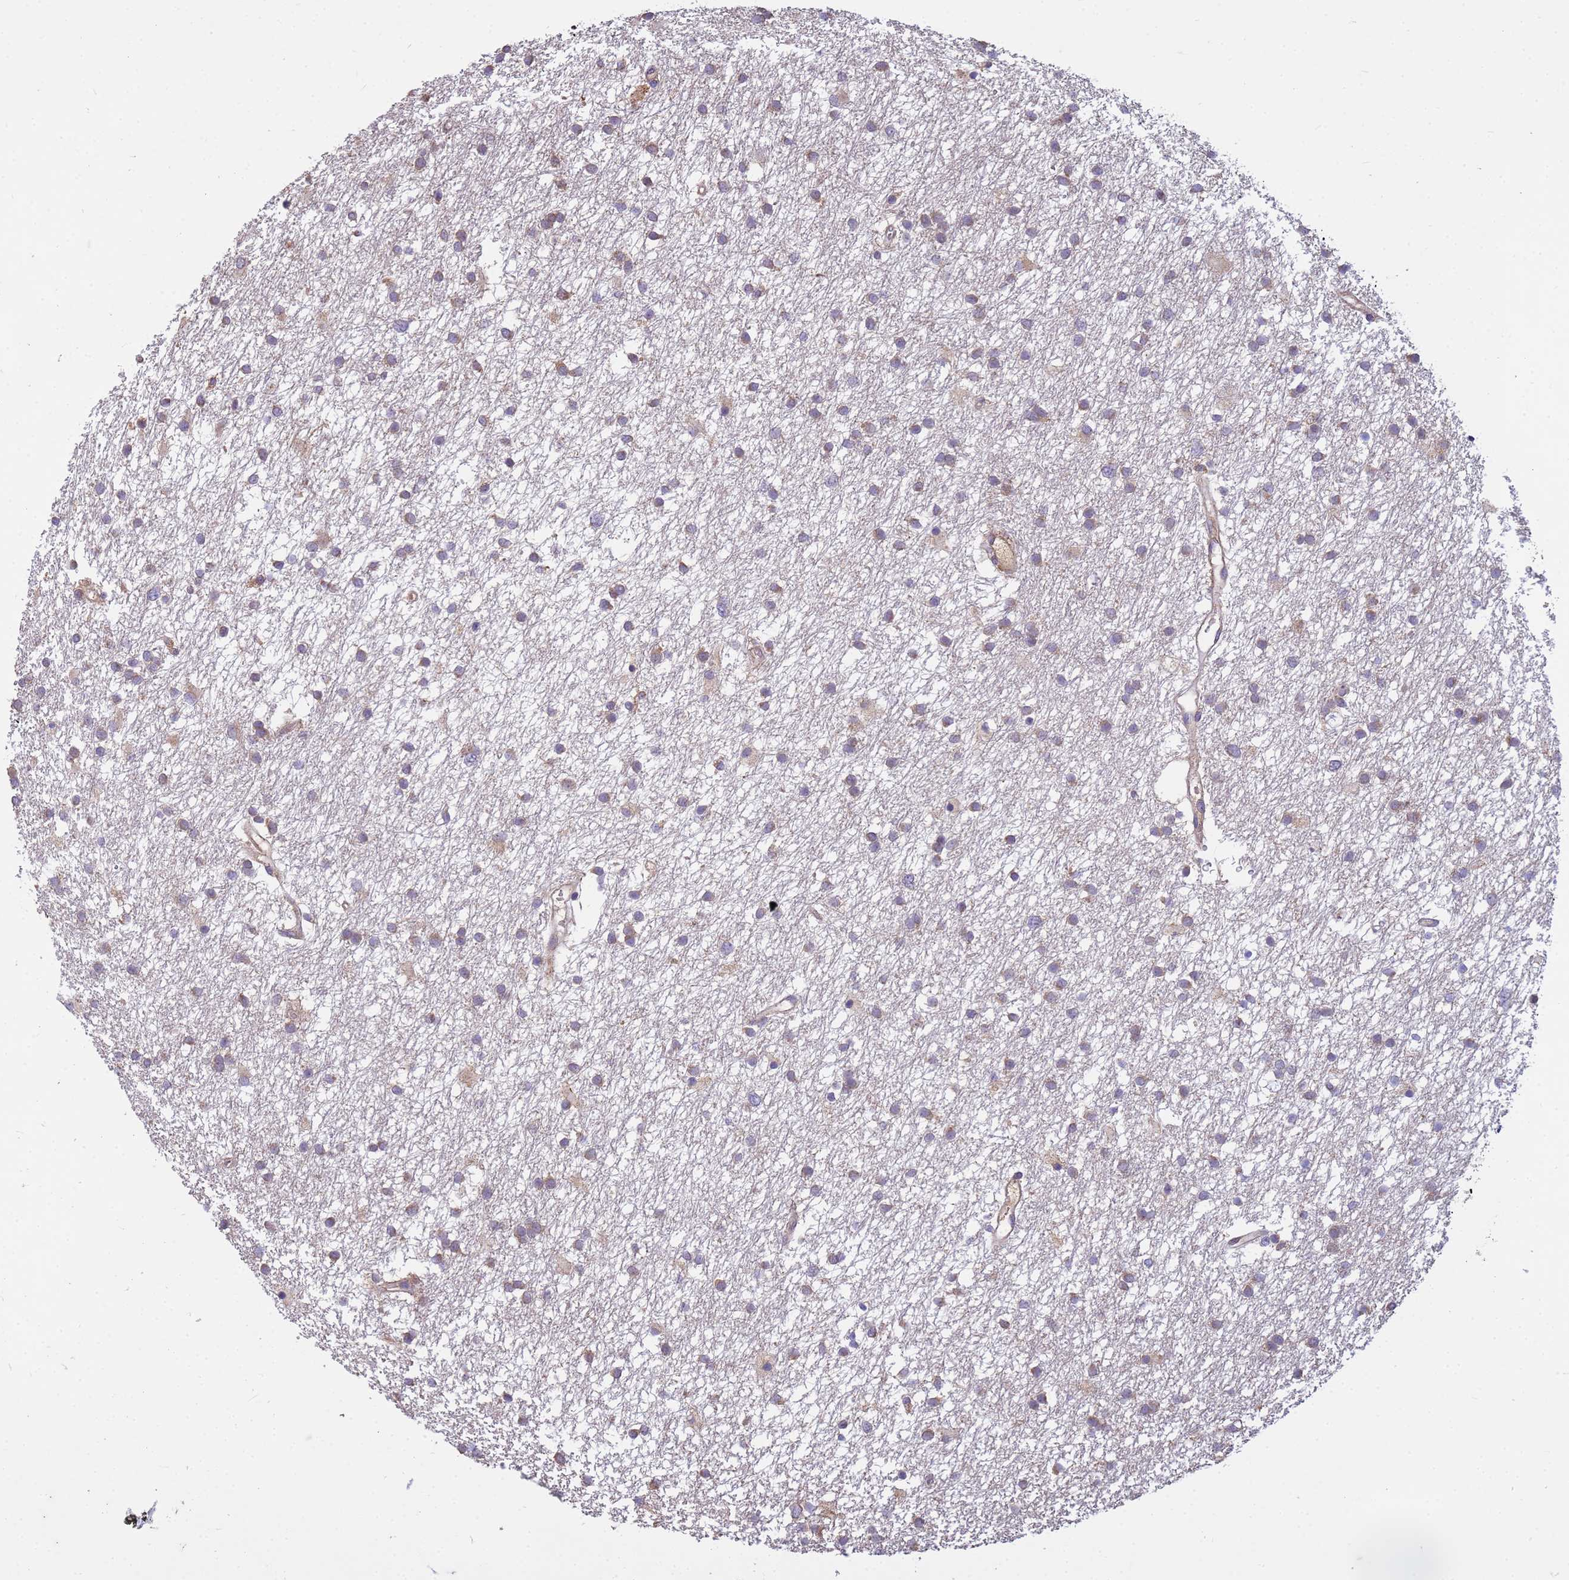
{"staining": {"intensity": "weak", "quantity": "25%-75%", "location": "cytoplasmic/membranous"}, "tissue": "glioma", "cell_type": "Tumor cells", "image_type": "cancer", "snomed": [{"axis": "morphology", "description": "Glioma, malignant, High grade"}, {"axis": "topography", "description": "Brain"}], "caption": "A low amount of weak cytoplasmic/membranous staining is identified in about 25%-75% of tumor cells in glioma tissue.", "gene": "THAP5", "patient": {"sex": "male", "age": 77}}